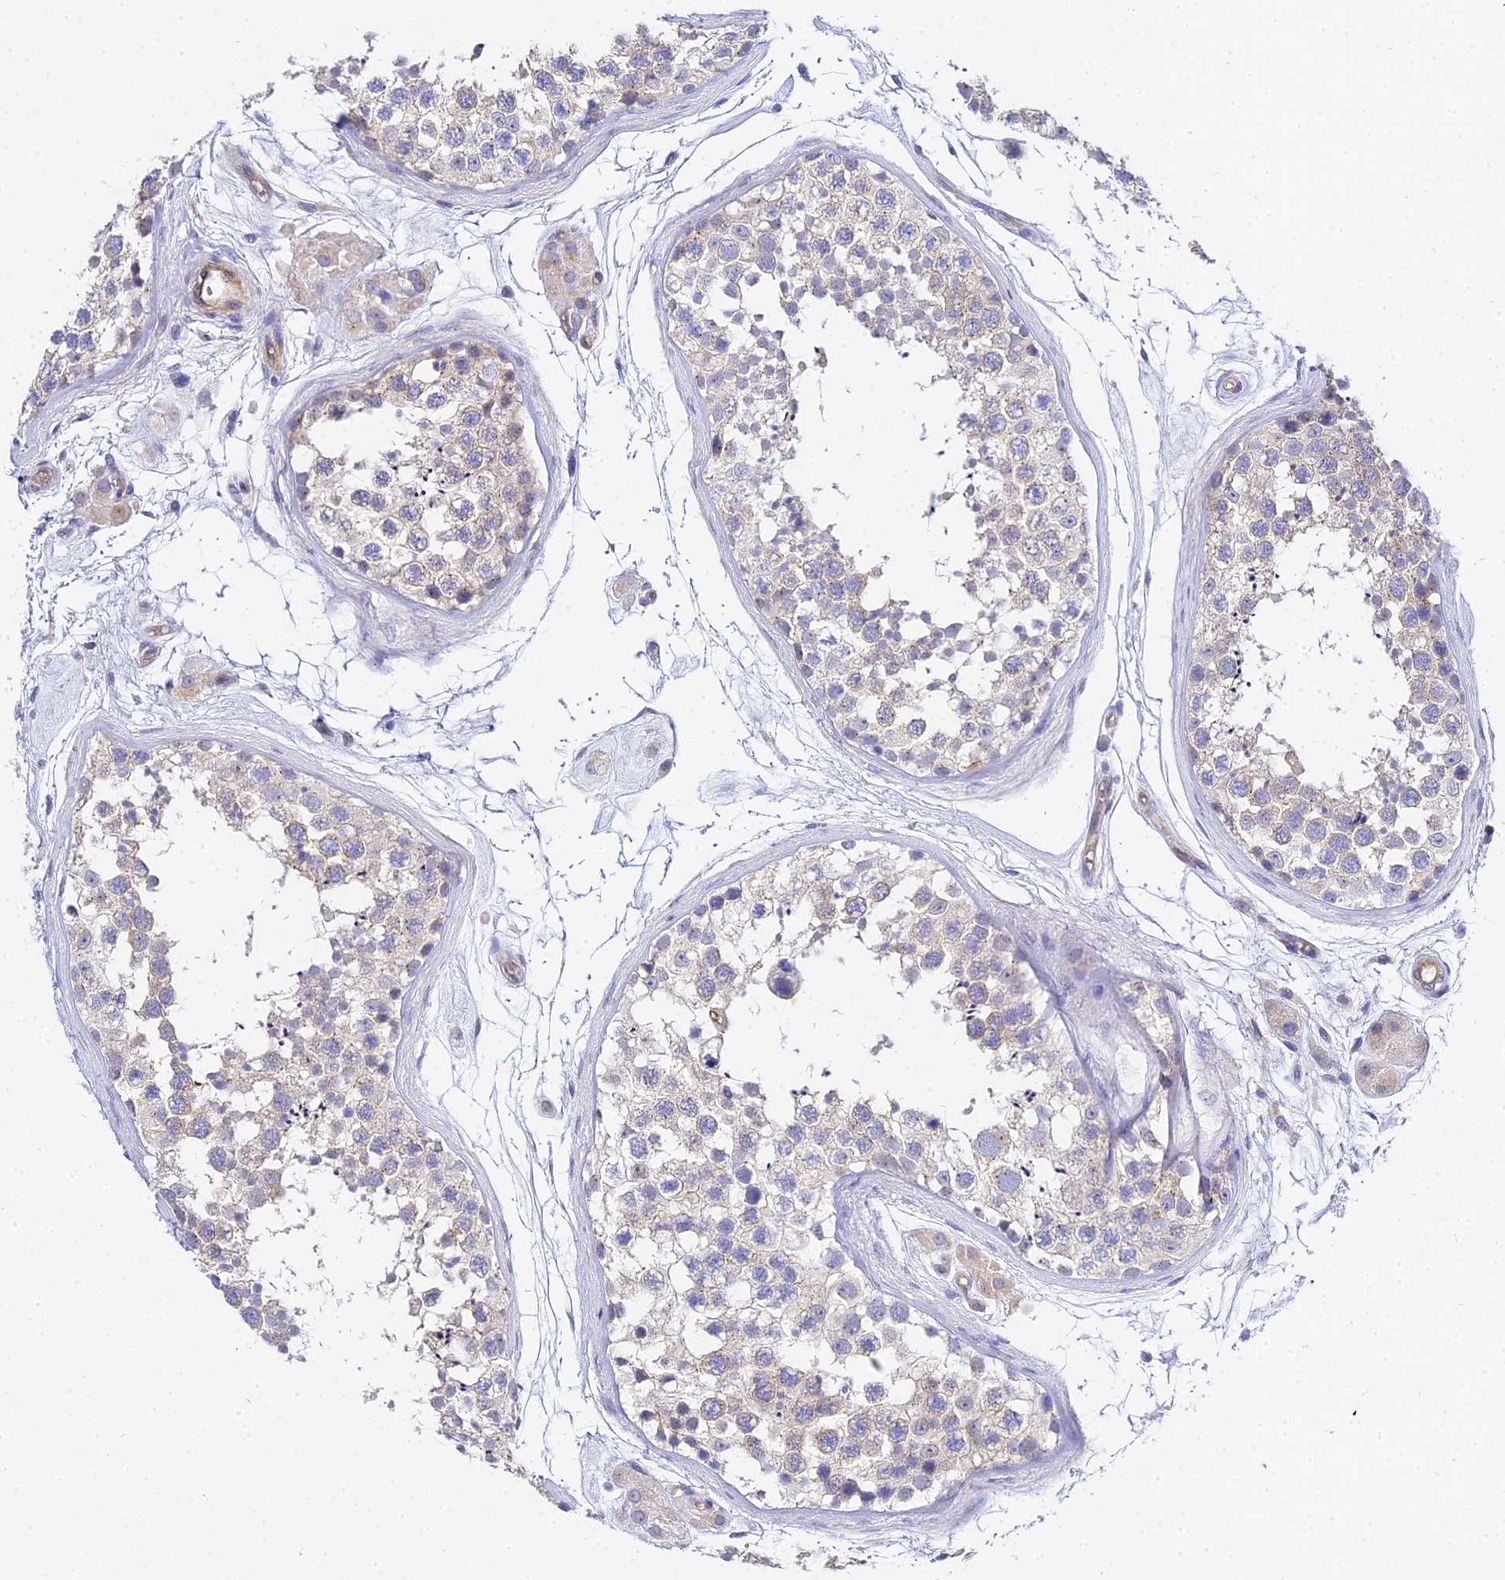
{"staining": {"intensity": "weak", "quantity": "<25%", "location": "cytoplasmic/membranous"}, "tissue": "testis", "cell_type": "Cells in seminiferous ducts", "image_type": "normal", "snomed": [{"axis": "morphology", "description": "Normal tissue, NOS"}, {"axis": "topography", "description": "Testis"}], "caption": "An immunohistochemistry micrograph of benign testis is shown. There is no staining in cells in seminiferous ducts of testis.", "gene": "APOBEC3H", "patient": {"sex": "male", "age": 56}}